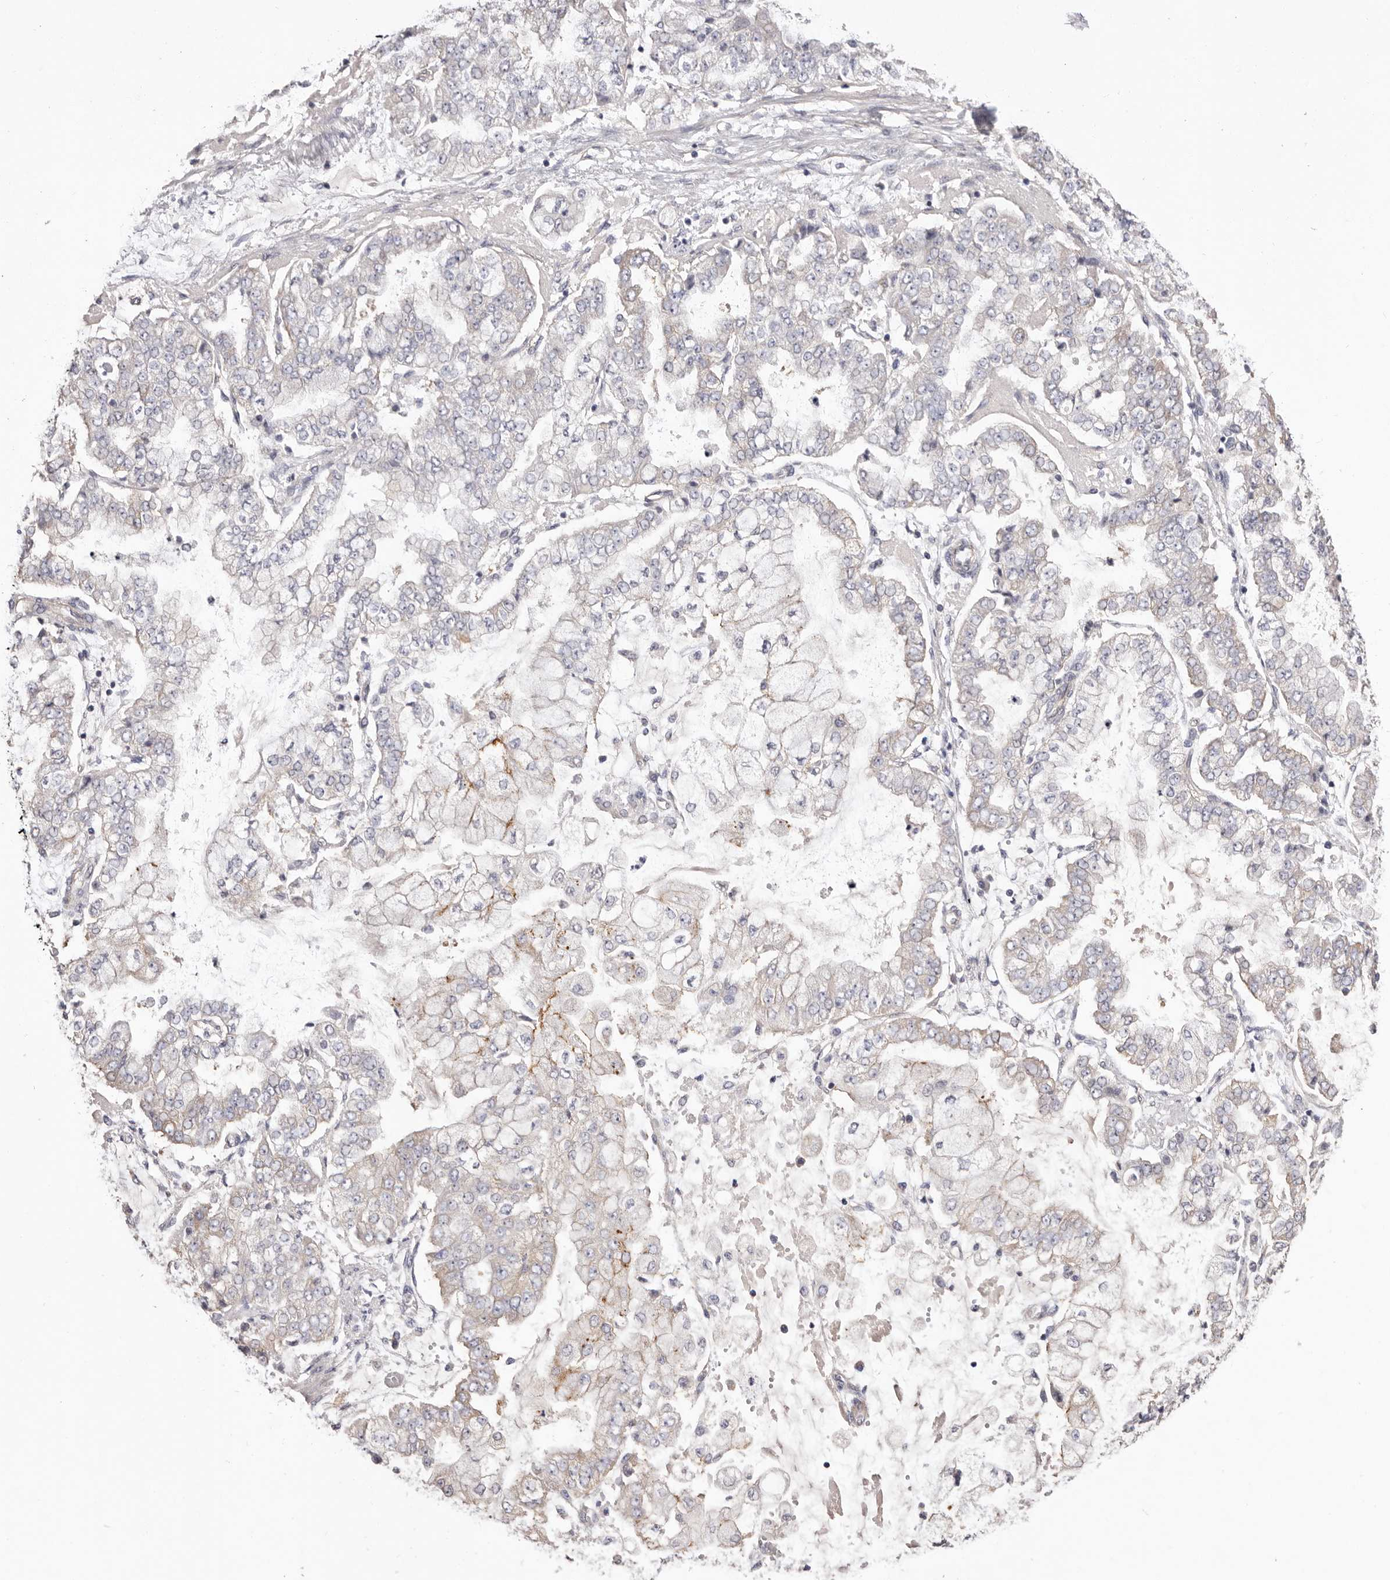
{"staining": {"intensity": "weak", "quantity": "<25%", "location": "cytoplasmic/membranous"}, "tissue": "stomach cancer", "cell_type": "Tumor cells", "image_type": "cancer", "snomed": [{"axis": "morphology", "description": "Adenocarcinoma, NOS"}, {"axis": "topography", "description": "Stomach"}], "caption": "A high-resolution image shows immunohistochemistry (IHC) staining of stomach cancer, which shows no significant staining in tumor cells.", "gene": "FAM167B", "patient": {"sex": "male", "age": 76}}